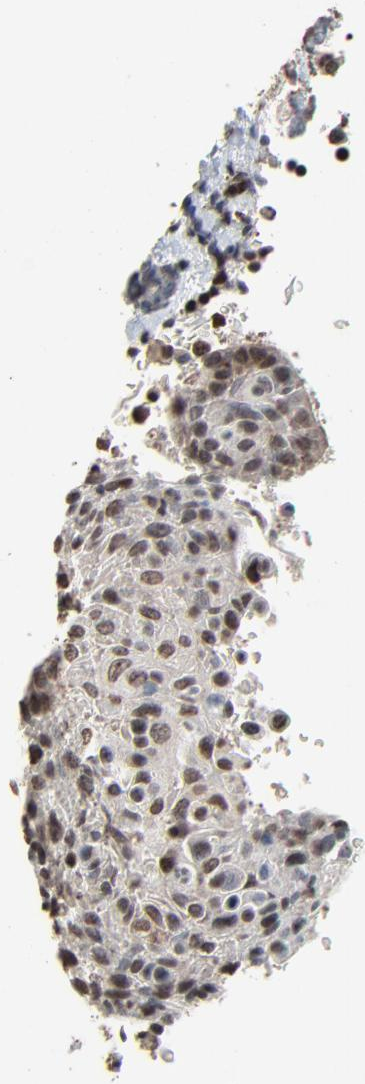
{"staining": {"intensity": "strong", "quantity": ">75%", "location": "nuclear"}, "tissue": "cervical cancer", "cell_type": "Tumor cells", "image_type": "cancer", "snomed": [{"axis": "morphology", "description": "Squamous cell carcinoma, NOS"}, {"axis": "topography", "description": "Cervix"}], "caption": "DAB (3,3'-diaminobenzidine) immunohistochemical staining of squamous cell carcinoma (cervical) exhibits strong nuclear protein expression in approximately >75% of tumor cells.", "gene": "RPS6KA3", "patient": {"sex": "female", "age": 33}}